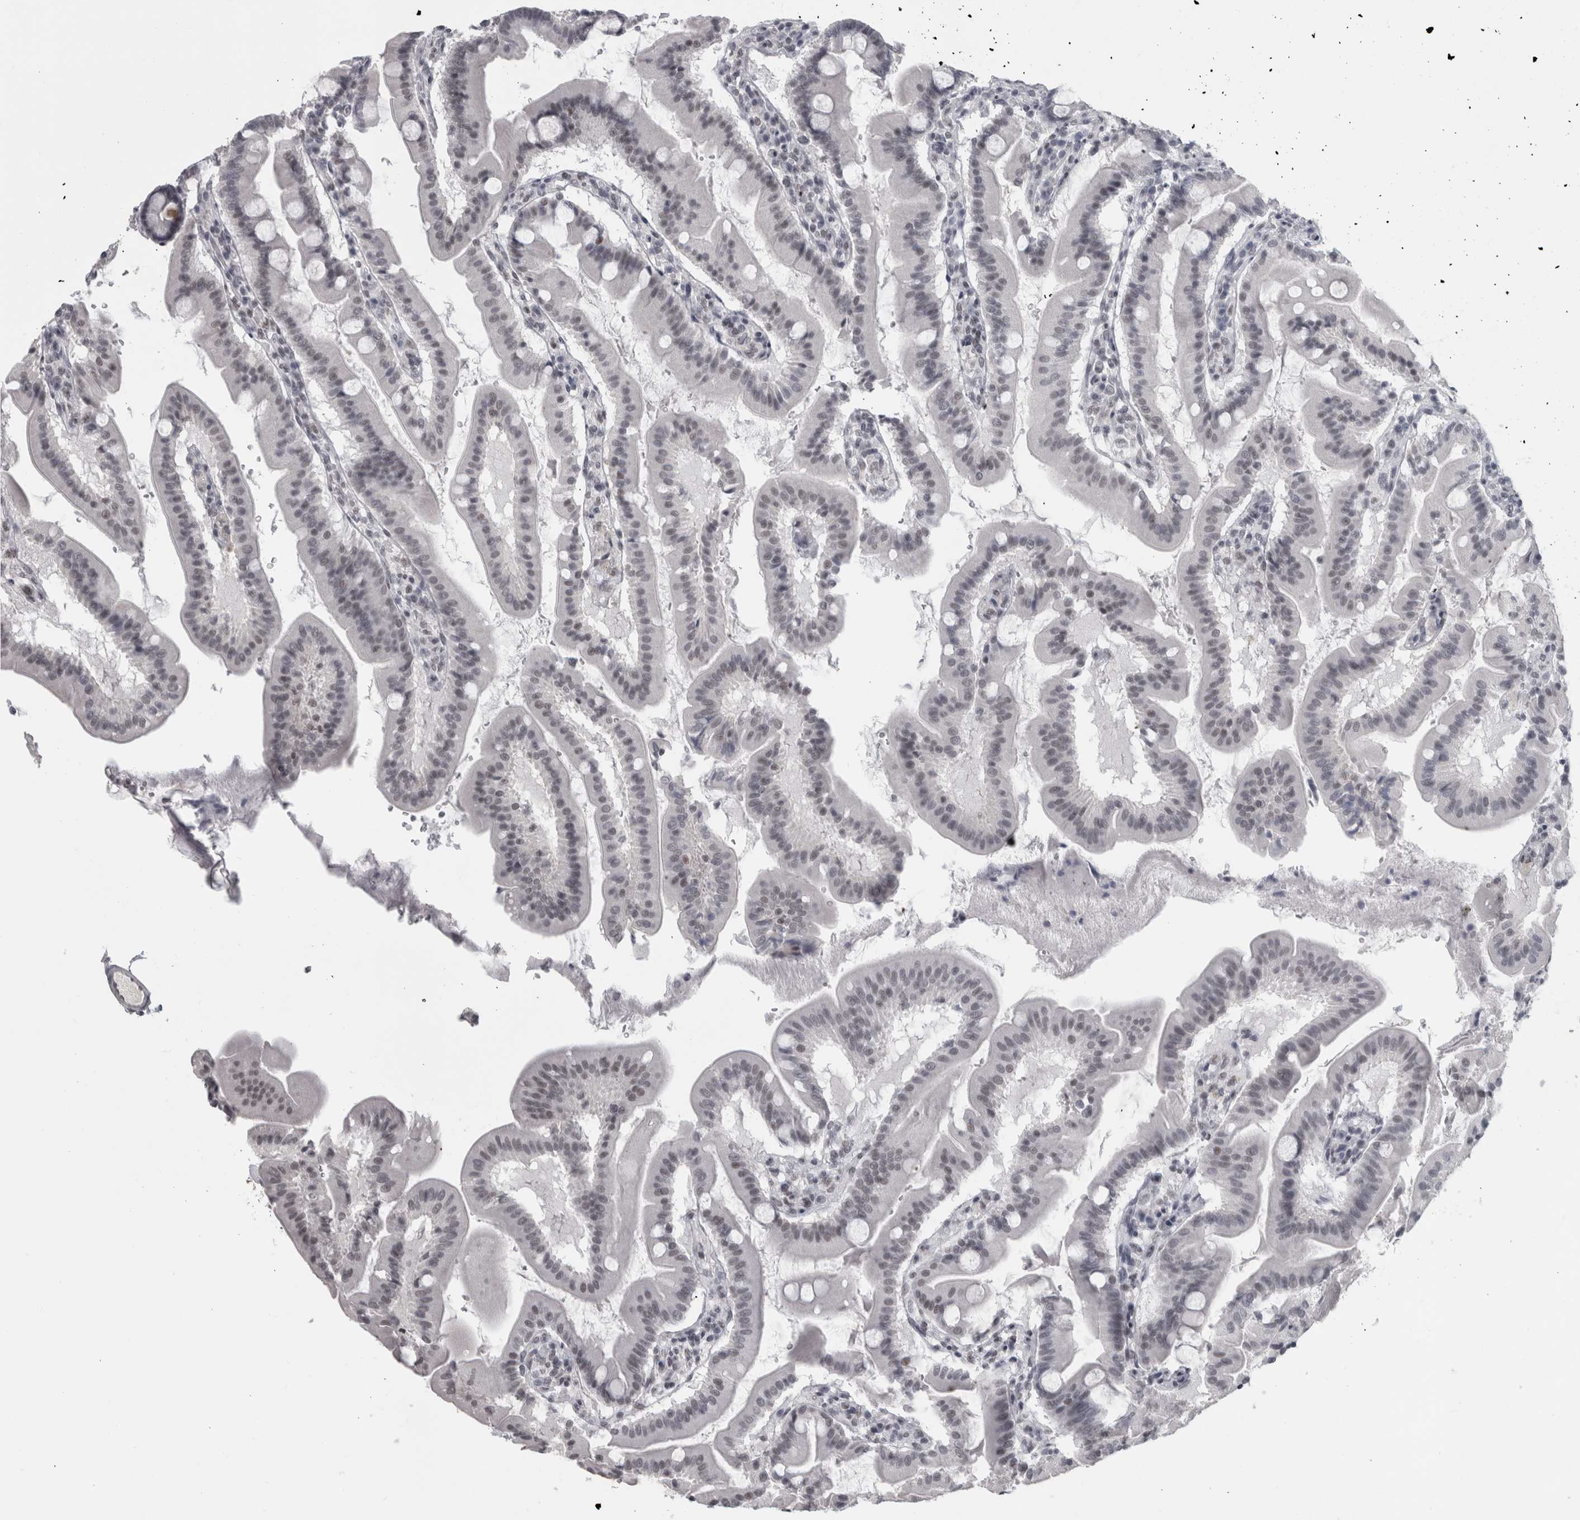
{"staining": {"intensity": "weak", "quantity": "25%-75%", "location": "nuclear"}, "tissue": "duodenum", "cell_type": "Glandular cells", "image_type": "normal", "snomed": [{"axis": "morphology", "description": "Normal tissue, NOS"}, {"axis": "morphology", "description": "Adenocarcinoma, NOS"}, {"axis": "topography", "description": "Pancreas"}, {"axis": "topography", "description": "Duodenum"}], "caption": "DAB immunohistochemical staining of normal duodenum displays weak nuclear protein expression in approximately 25%-75% of glandular cells.", "gene": "ARID4B", "patient": {"sex": "male", "age": 50}}